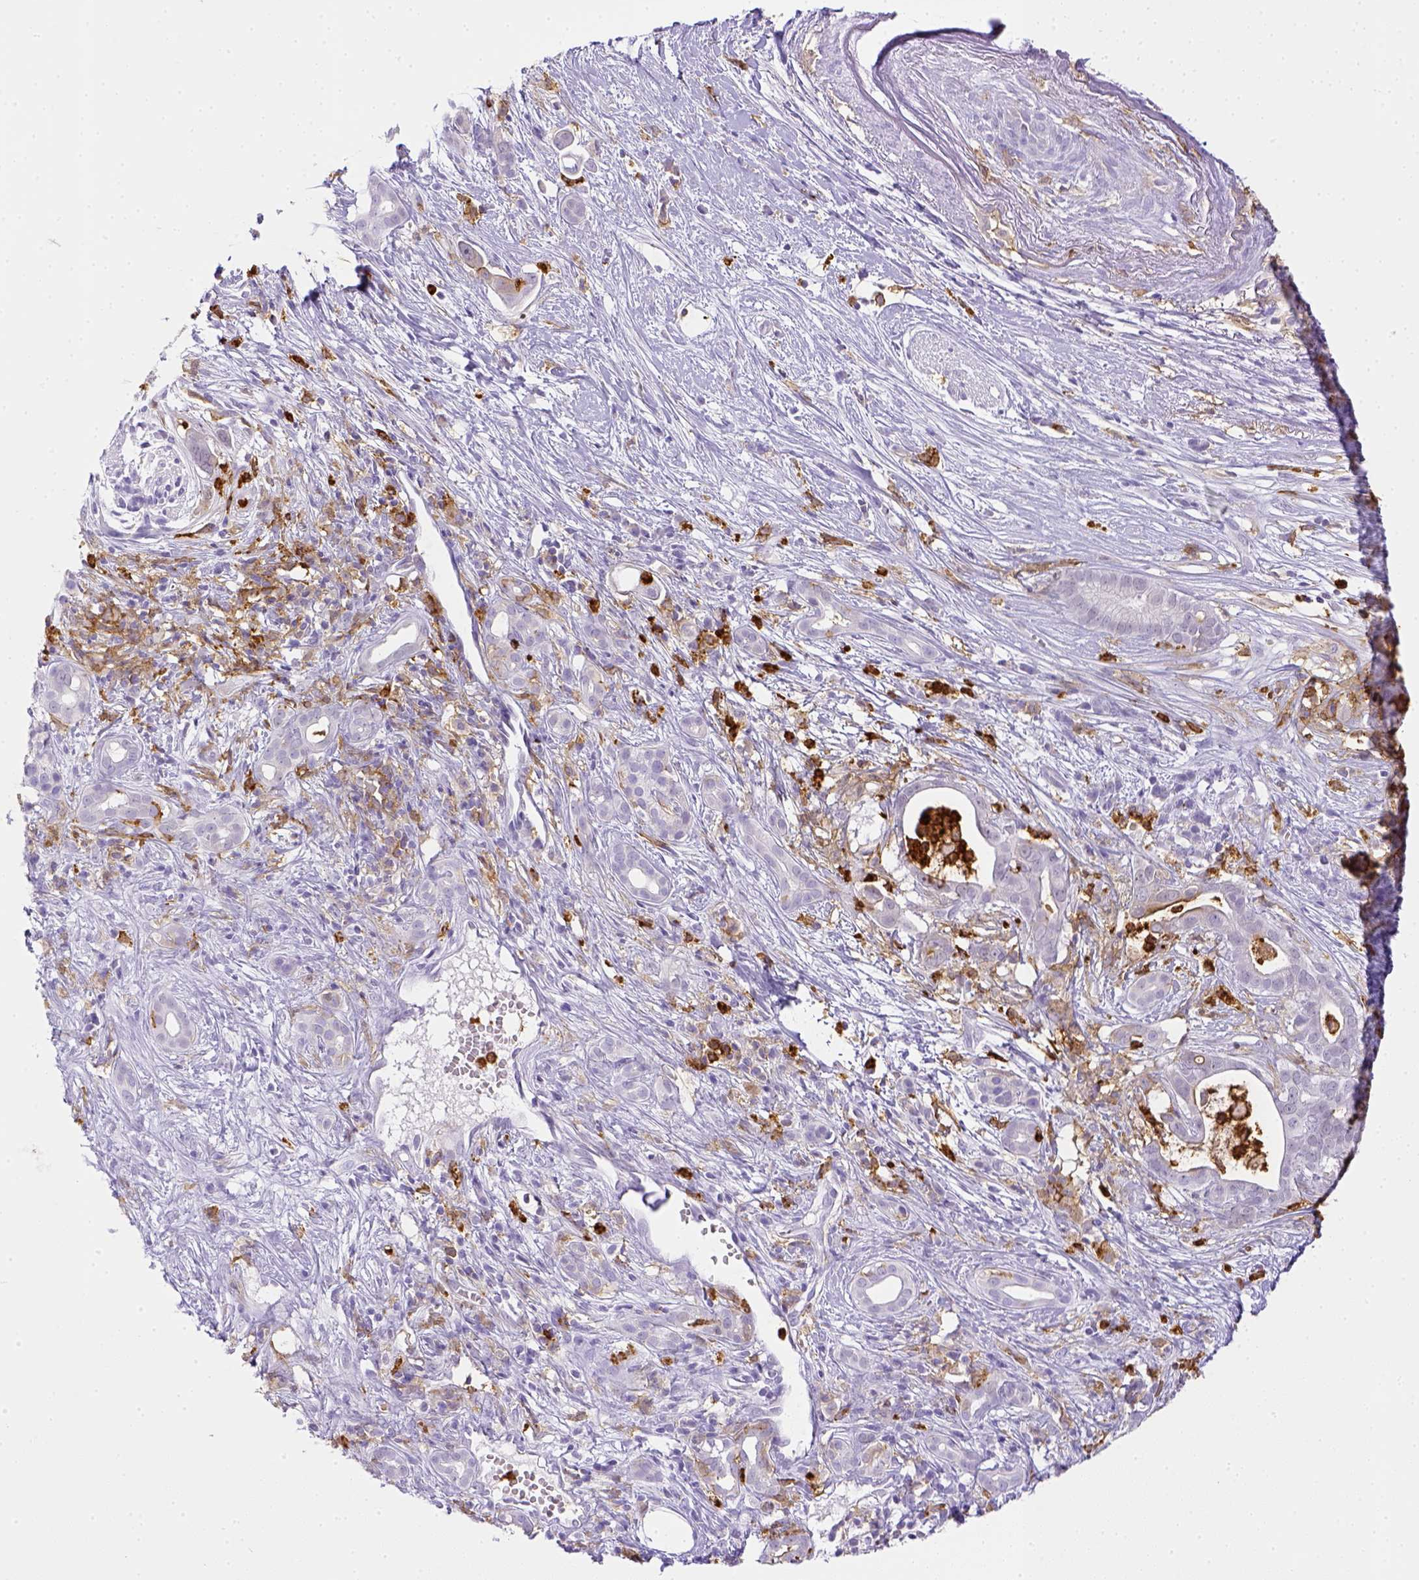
{"staining": {"intensity": "negative", "quantity": "none", "location": "none"}, "tissue": "pancreatic cancer", "cell_type": "Tumor cells", "image_type": "cancer", "snomed": [{"axis": "morphology", "description": "Adenocarcinoma, NOS"}, {"axis": "topography", "description": "Pancreas"}], "caption": "High power microscopy photomicrograph of an IHC histopathology image of pancreatic cancer (adenocarcinoma), revealing no significant positivity in tumor cells.", "gene": "ITGAM", "patient": {"sex": "male", "age": 61}}